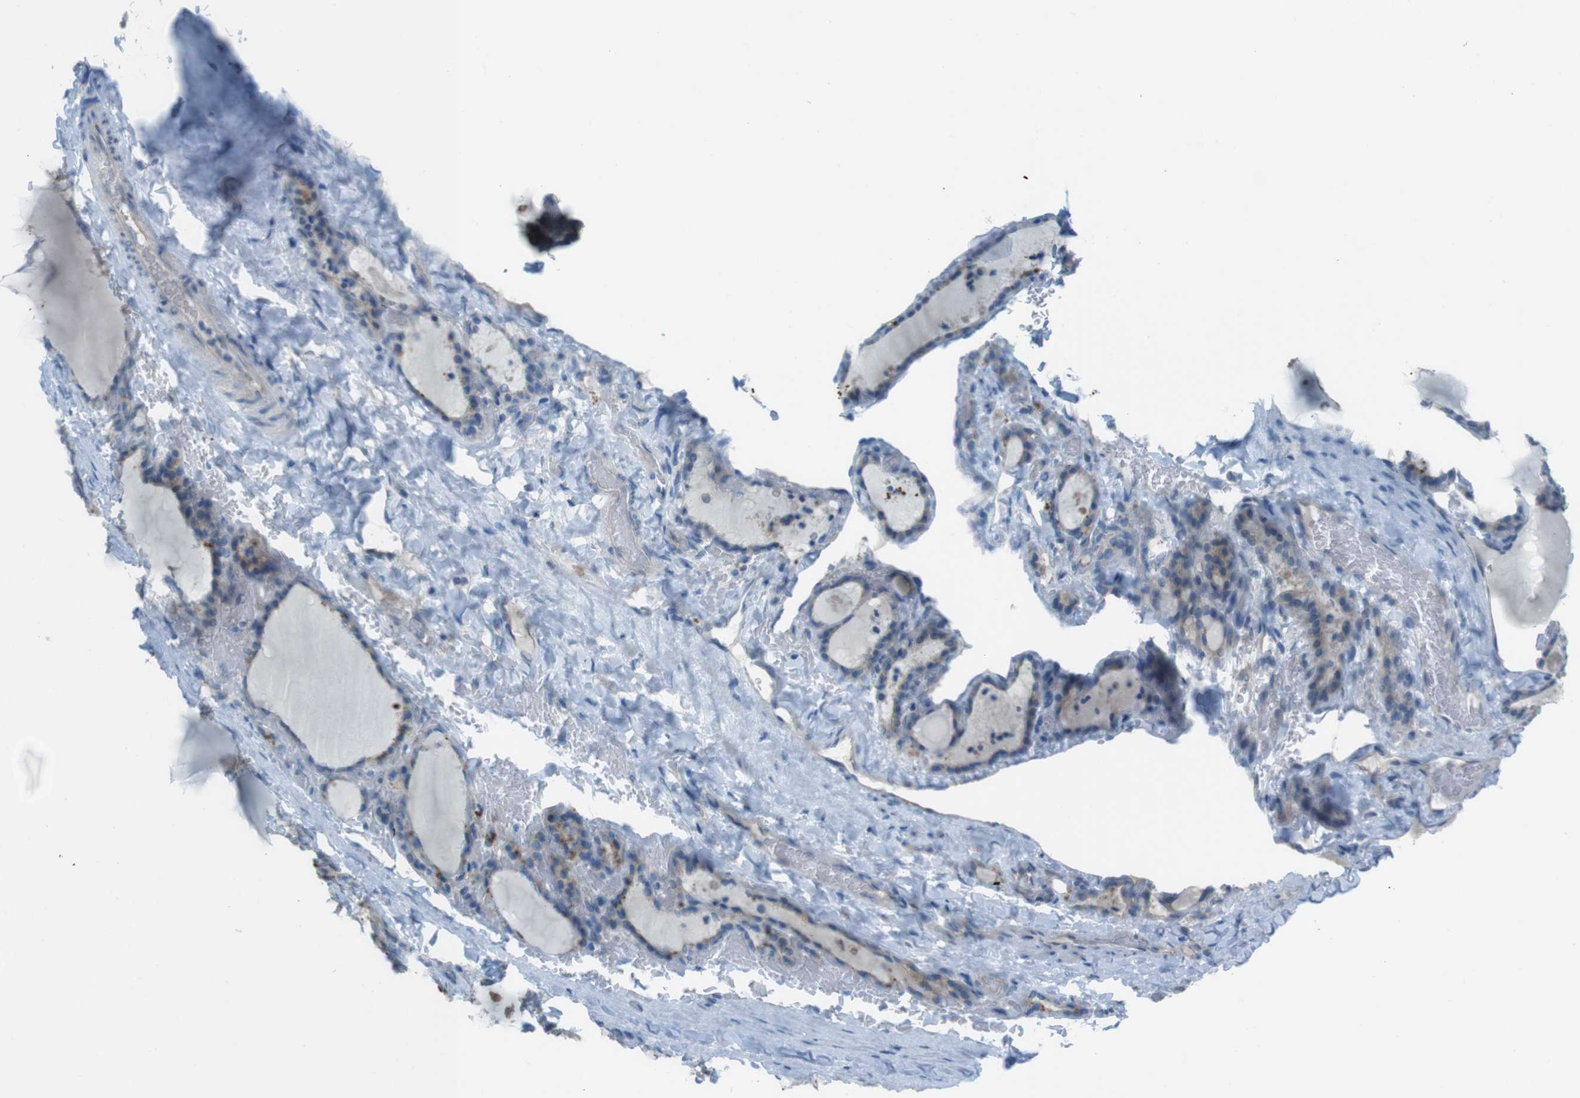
{"staining": {"intensity": "weak", "quantity": "25%-75%", "location": "cytoplasmic/membranous"}, "tissue": "thyroid gland", "cell_type": "Glandular cells", "image_type": "normal", "snomed": [{"axis": "morphology", "description": "Normal tissue, NOS"}, {"axis": "topography", "description": "Thyroid gland"}], "caption": "Immunohistochemistry (IHC) (DAB) staining of normal thyroid gland reveals weak cytoplasmic/membranous protein positivity in about 25%-75% of glandular cells. (Stains: DAB (3,3'-diaminobenzidine) in brown, nuclei in blue, Microscopy: brightfield microscopy at high magnification).", "gene": "TMEM41B", "patient": {"sex": "female", "age": 28}}